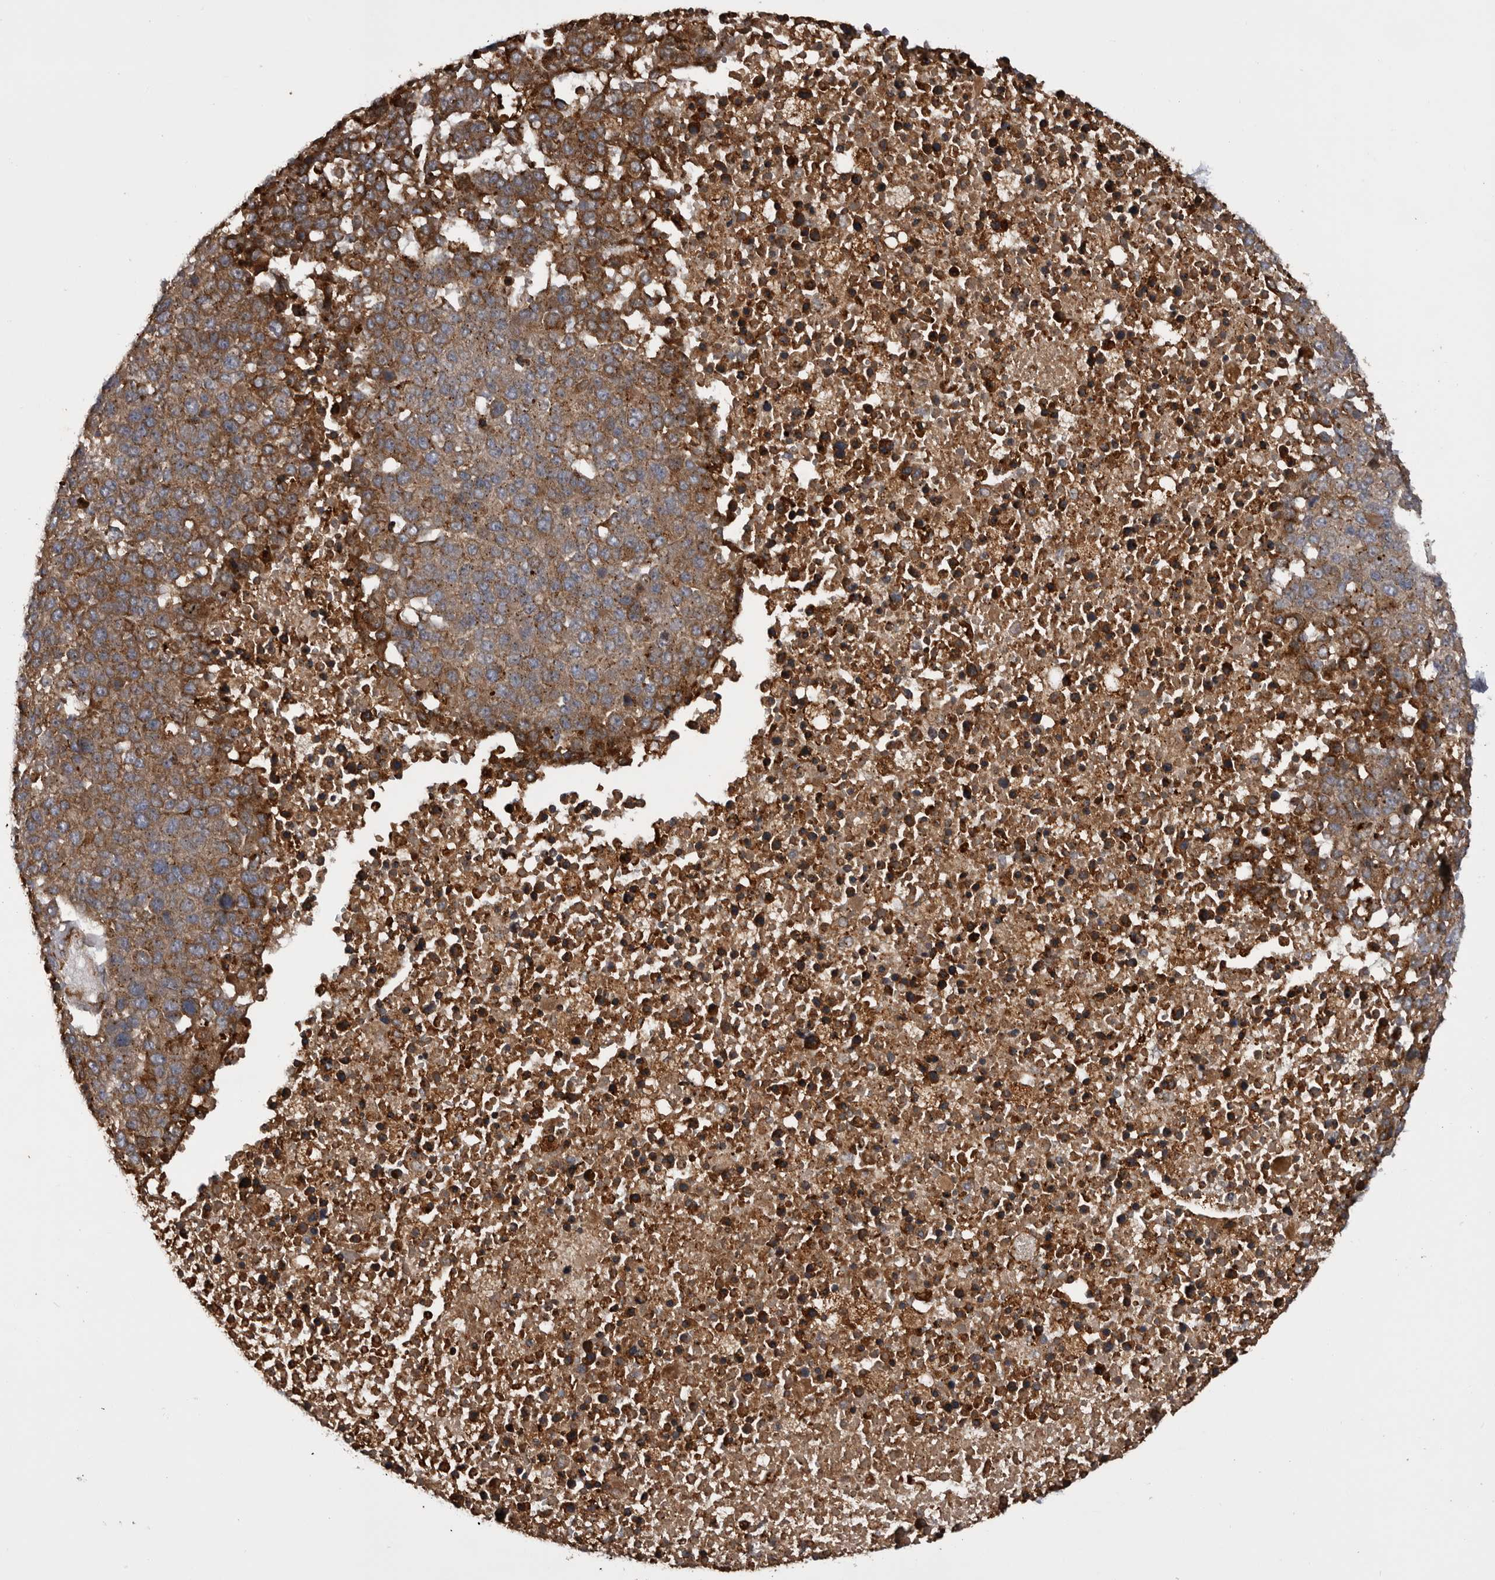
{"staining": {"intensity": "moderate", "quantity": ">75%", "location": "cytoplasmic/membranous"}, "tissue": "pancreatic cancer", "cell_type": "Tumor cells", "image_type": "cancer", "snomed": [{"axis": "morphology", "description": "Adenocarcinoma, NOS"}, {"axis": "topography", "description": "Pancreas"}], "caption": "Immunohistochemistry (IHC) staining of pancreatic cancer (adenocarcinoma), which exhibits medium levels of moderate cytoplasmic/membranous positivity in about >75% of tumor cells indicating moderate cytoplasmic/membranous protein staining. The staining was performed using DAB (3,3'-diaminobenzidine) (brown) for protein detection and nuclei were counterstained in hematoxylin (blue).", "gene": "RAB3GAP2", "patient": {"sex": "female", "age": 61}}